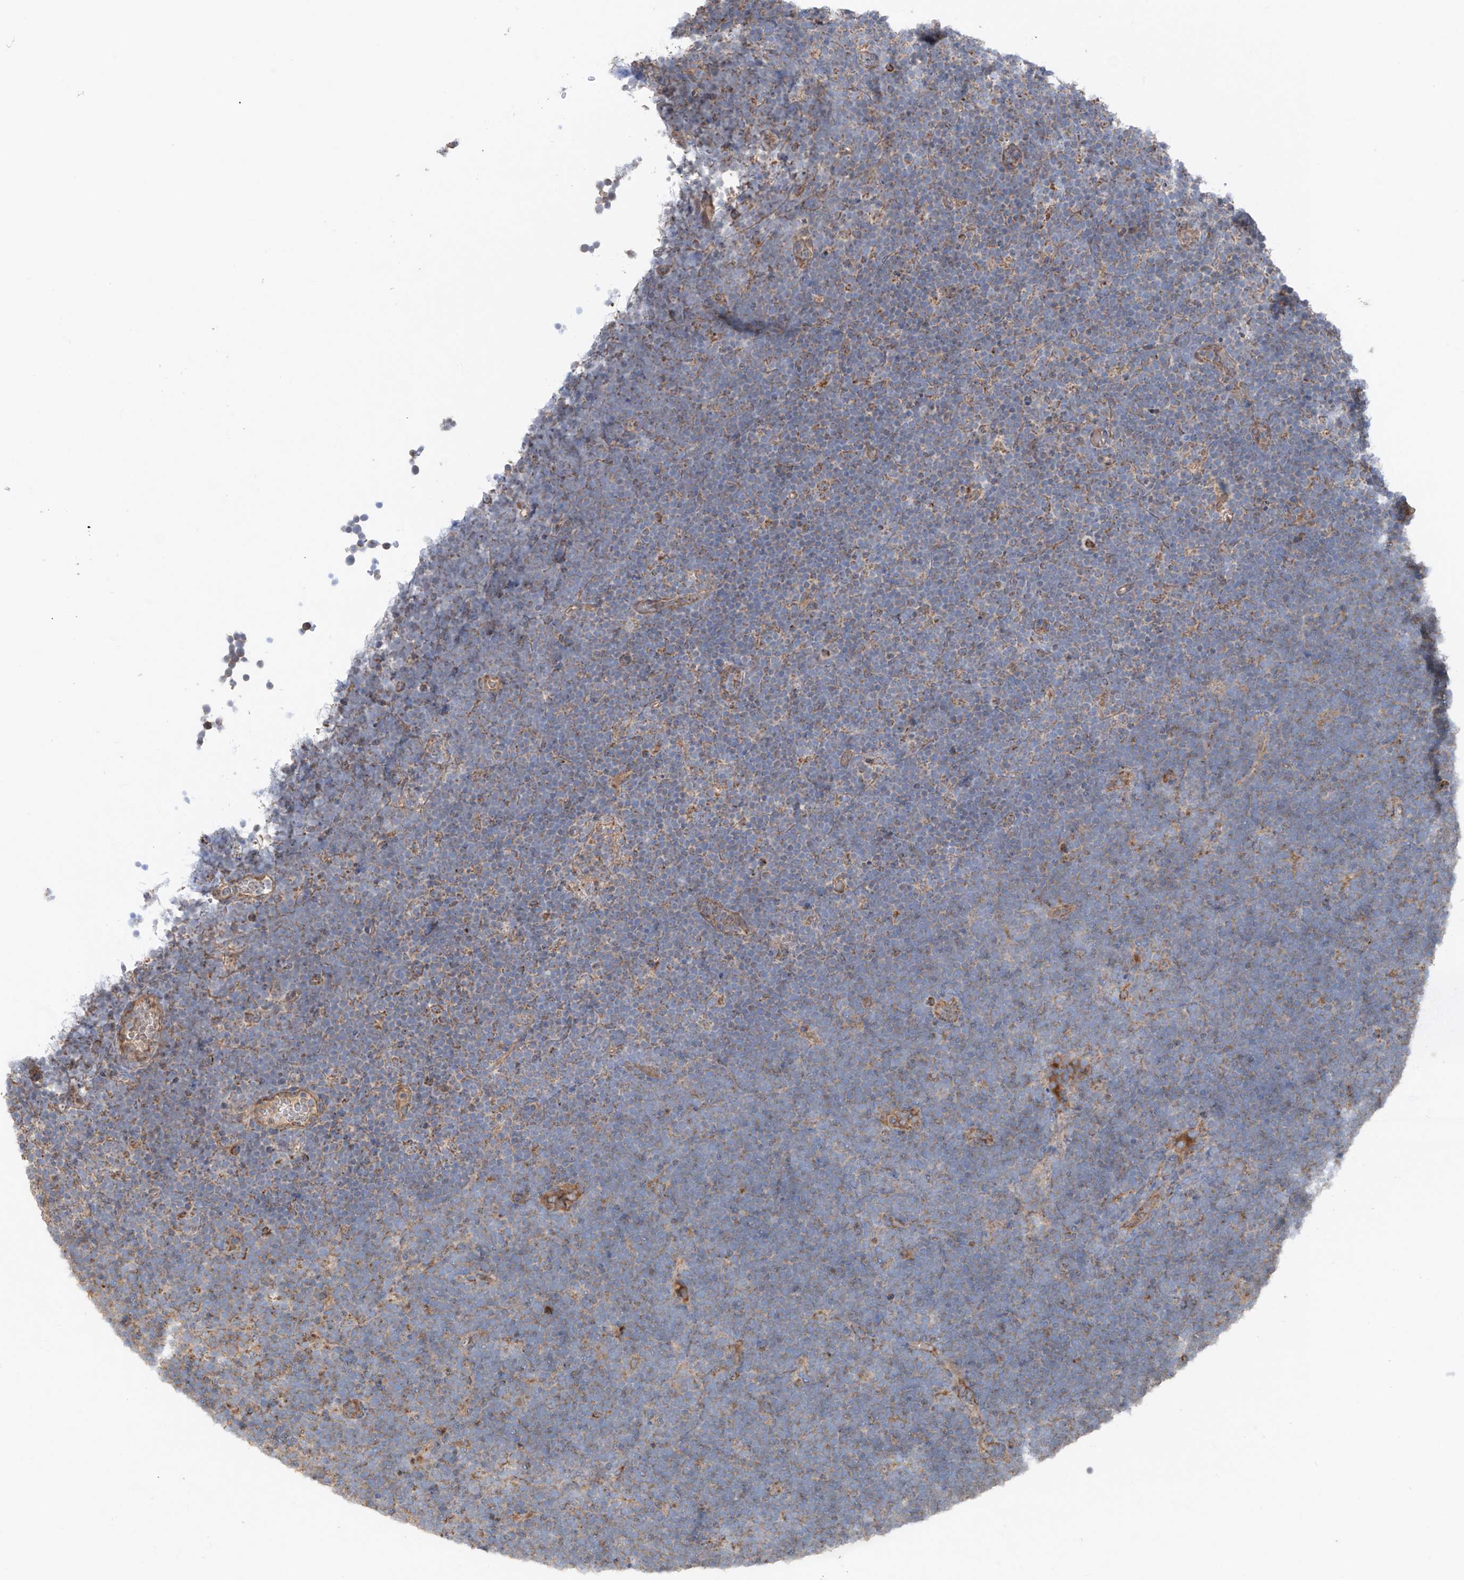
{"staining": {"intensity": "weak", "quantity": "<25%", "location": "cytoplasmic/membranous"}, "tissue": "lymphoma", "cell_type": "Tumor cells", "image_type": "cancer", "snomed": [{"axis": "morphology", "description": "Malignant lymphoma, non-Hodgkin's type, High grade"}, {"axis": "topography", "description": "Lymph node"}], "caption": "Tumor cells show no significant protein staining in high-grade malignant lymphoma, non-Hodgkin's type.", "gene": "SAMD3", "patient": {"sex": "male", "age": 13}}